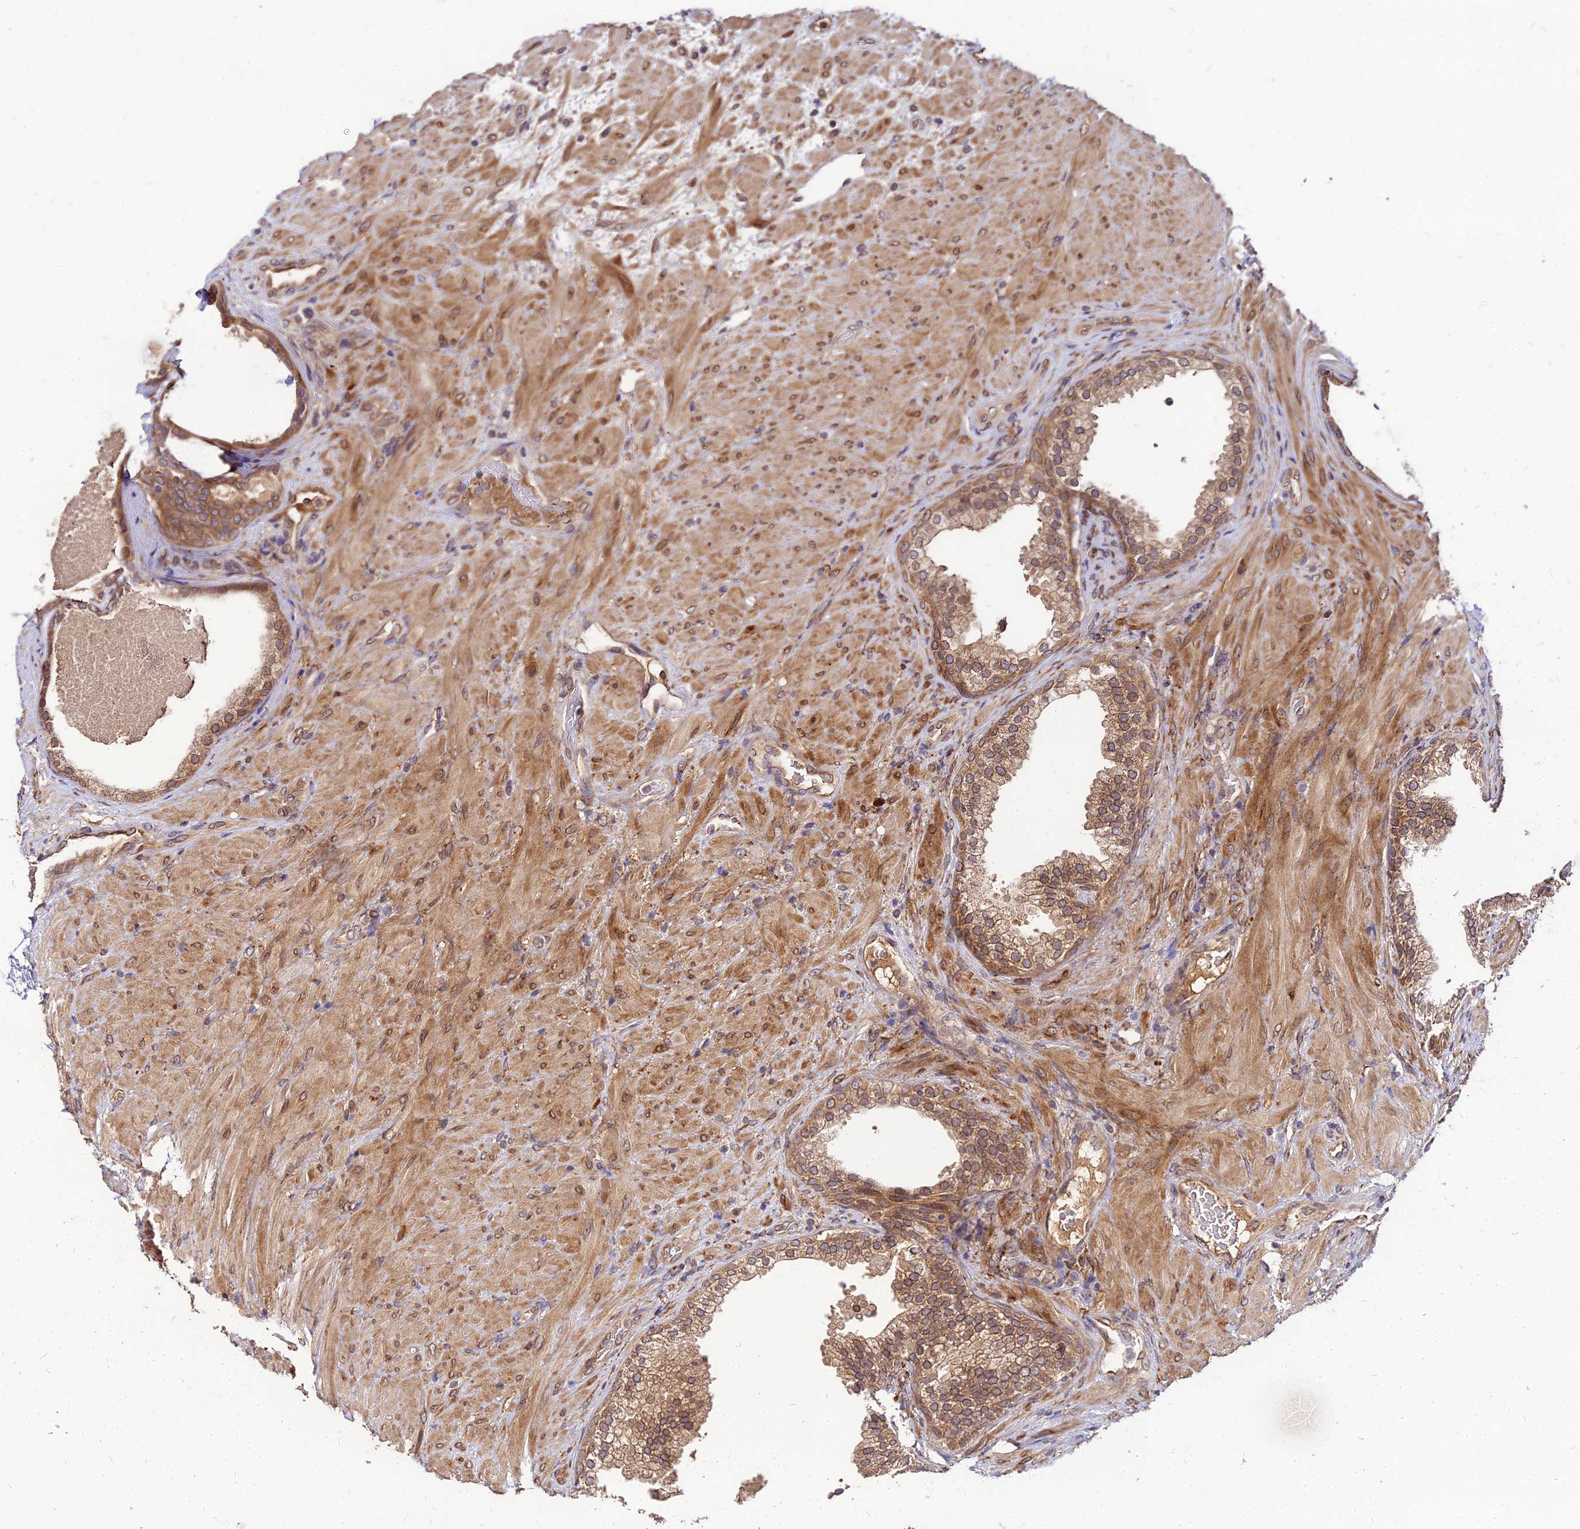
{"staining": {"intensity": "strong", "quantity": ">75%", "location": "cytoplasmic/membranous"}, "tissue": "prostate", "cell_type": "Glandular cells", "image_type": "normal", "snomed": [{"axis": "morphology", "description": "Normal tissue, NOS"}, {"axis": "topography", "description": "Prostate"}], "caption": "Immunohistochemistry (DAB) staining of benign human prostate displays strong cytoplasmic/membranous protein positivity in approximately >75% of glandular cells. (IHC, brightfield microscopy, high magnification).", "gene": "PDE4D", "patient": {"sex": "male", "age": 76}}